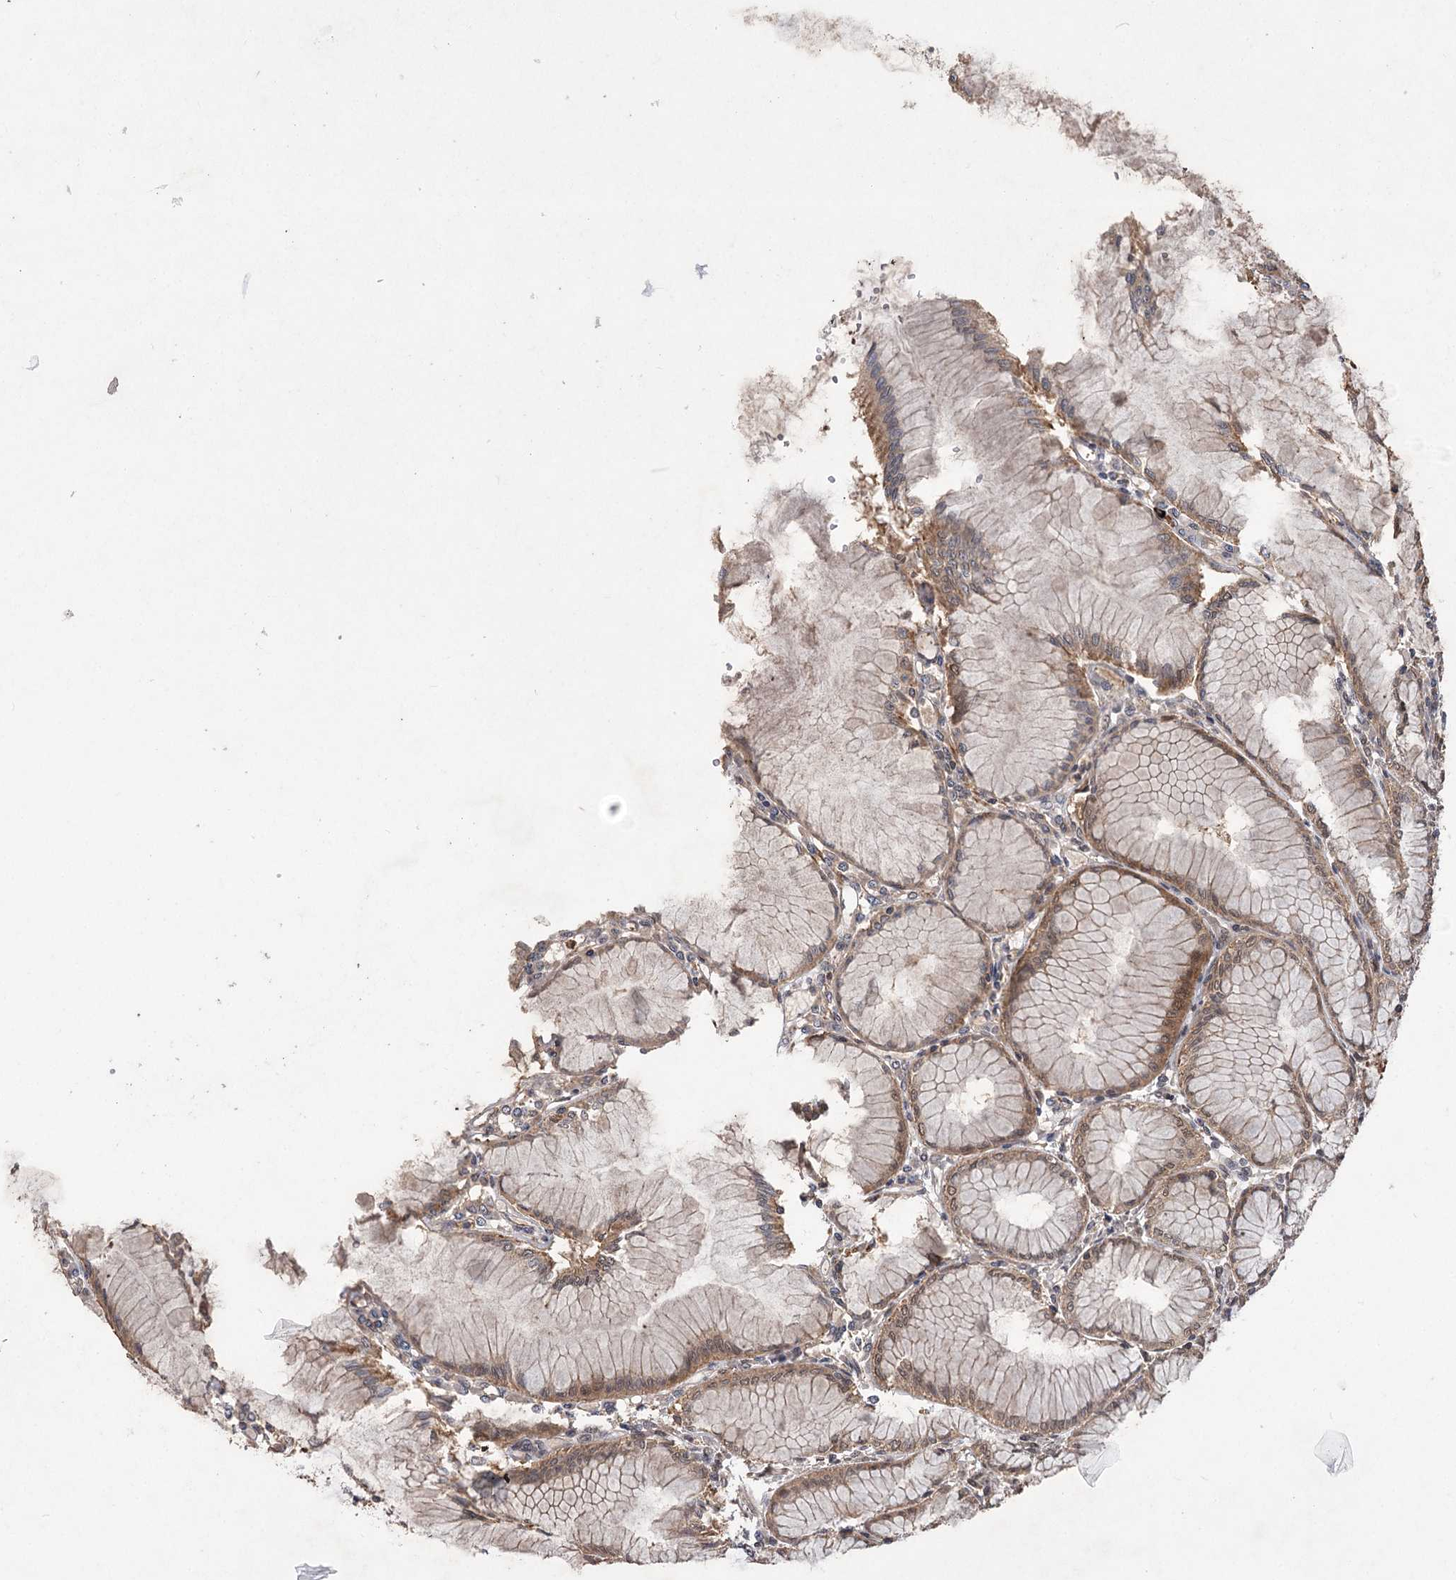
{"staining": {"intensity": "moderate", "quantity": ">75%", "location": "cytoplasmic/membranous,nuclear"}, "tissue": "stomach", "cell_type": "Glandular cells", "image_type": "normal", "snomed": [{"axis": "morphology", "description": "Normal tissue, NOS"}, {"axis": "topography", "description": "Stomach"}], "caption": "Brown immunohistochemical staining in normal stomach demonstrates moderate cytoplasmic/membranous,nuclear expression in approximately >75% of glandular cells. (Brightfield microscopy of DAB IHC at high magnification).", "gene": "TENM2", "patient": {"sex": "female", "age": 57}}